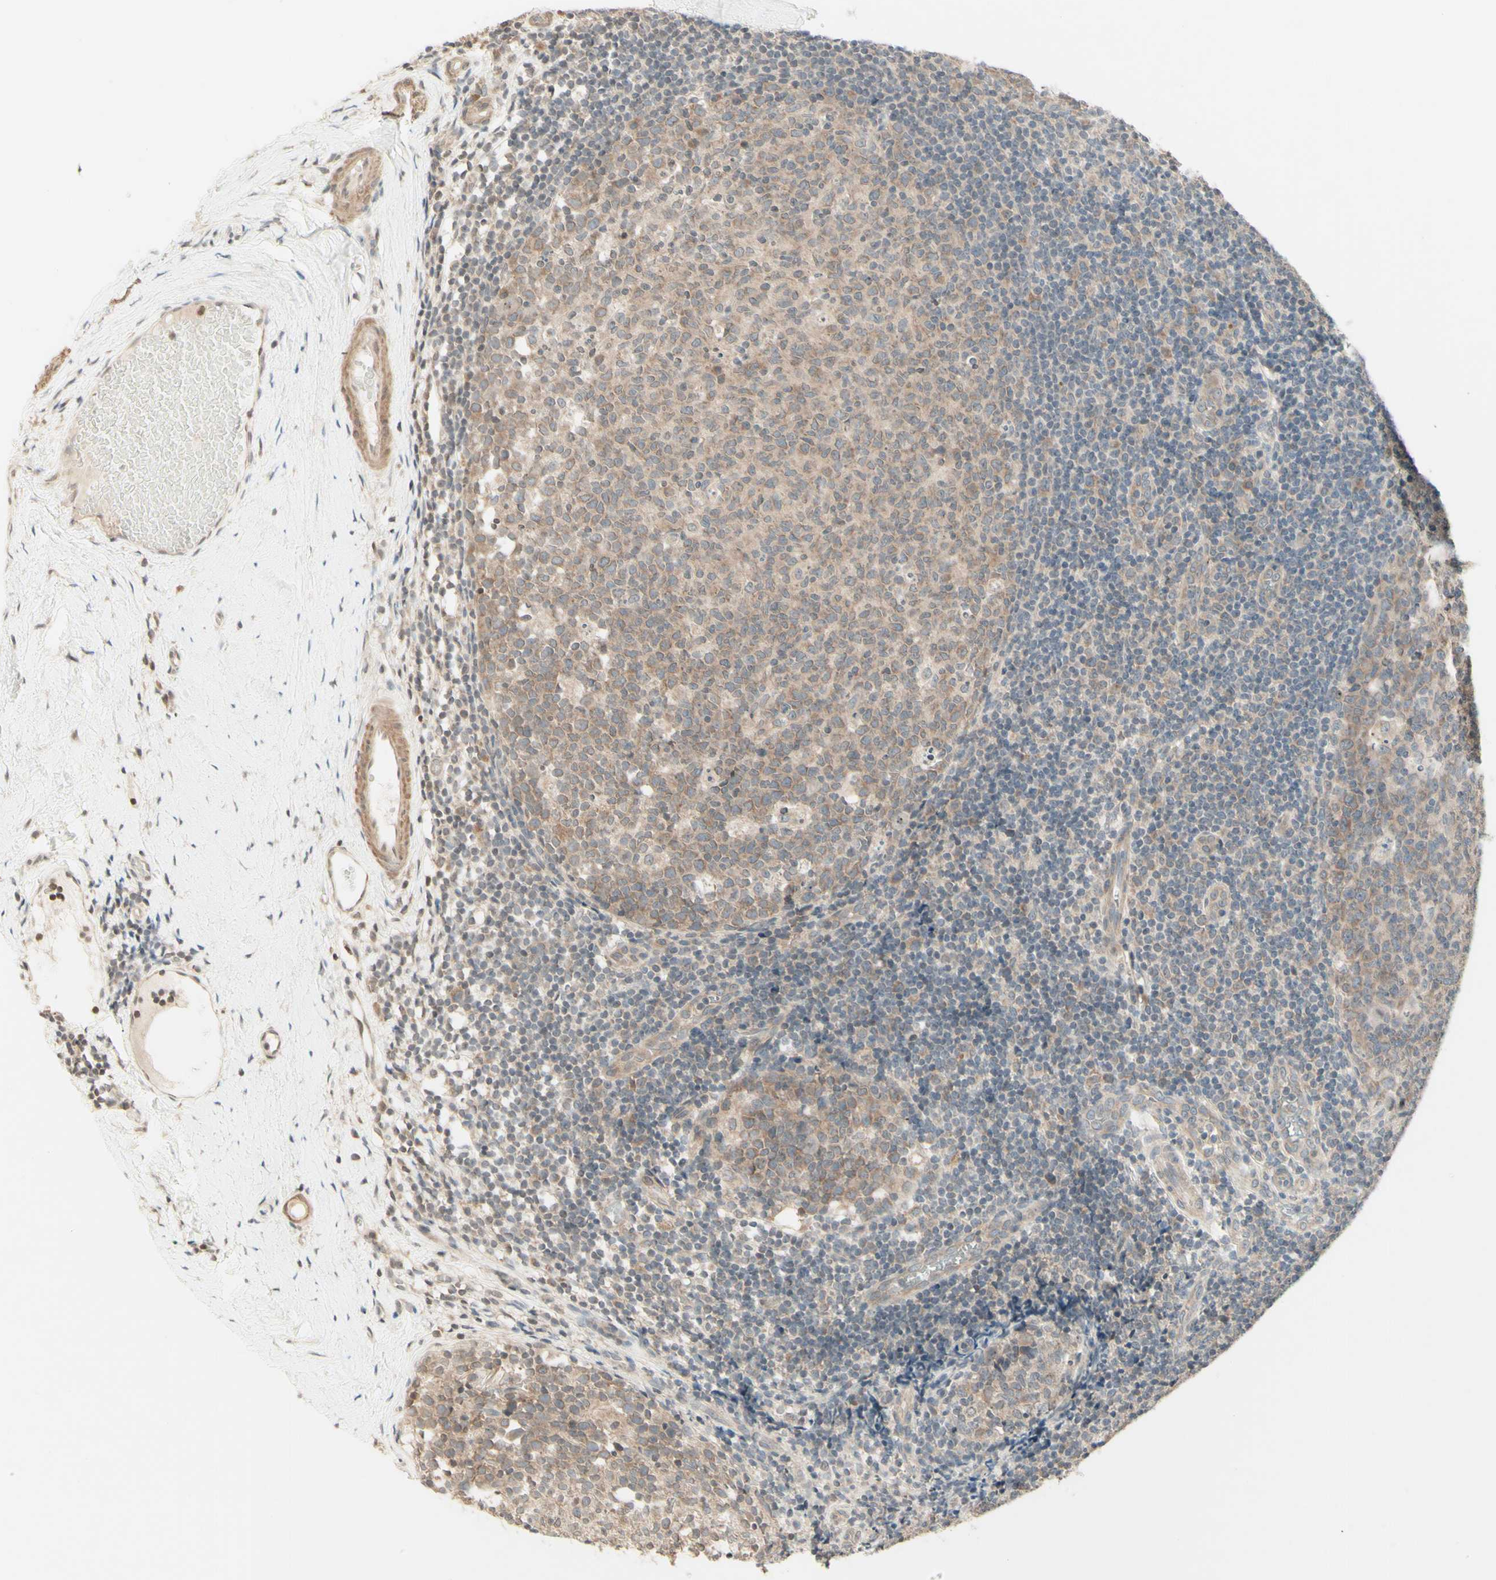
{"staining": {"intensity": "negative", "quantity": "none", "location": "none"}, "tissue": "tonsil", "cell_type": "Germinal center cells", "image_type": "normal", "snomed": [{"axis": "morphology", "description": "Normal tissue, NOS"}, {"axis": "topography", "description": "Tonsil"}], "caption": "Tonsil stained for a protein using immunohistochemistry exhibits no expression germinal center cells.", "gene": "ZW10", "patient": {"sex": "female", "age": 19}}